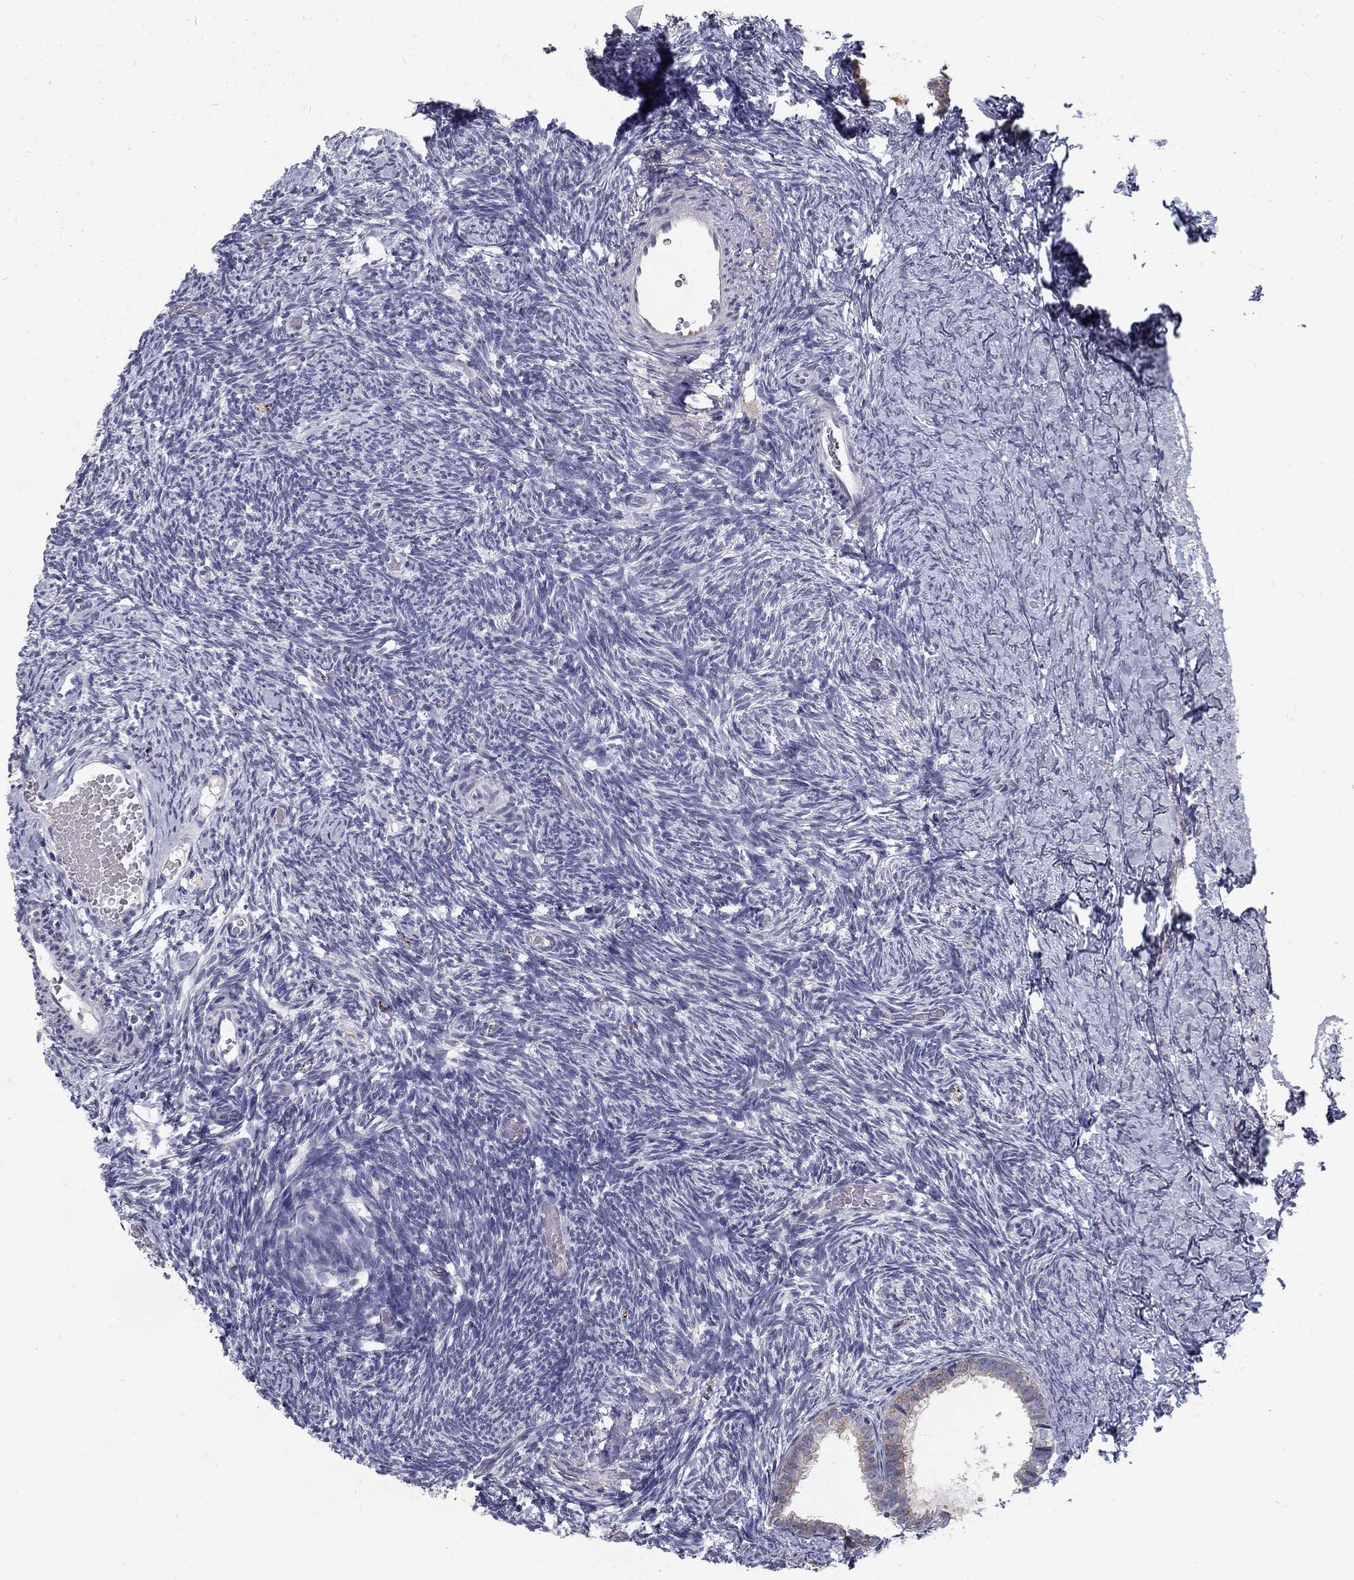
{"staining": {"intensity": "negative", "quantity": "none", "location": "none"}, "tissue": "ovary", "cell_type": "Follicle cells", "image_type": "normal", "snomed": [{"axis": "morphology", "description": "Normal tissue, NOS"}, {"axis": "topography", "description": "Ovary"}], "caption": "The image reveals no staining of follicle cells in benign ovary. (Brightfield microscopy of DAB IHC at high magnification).", "gene": "NOS1", "patient": {"sex": "female", "age": 39}}